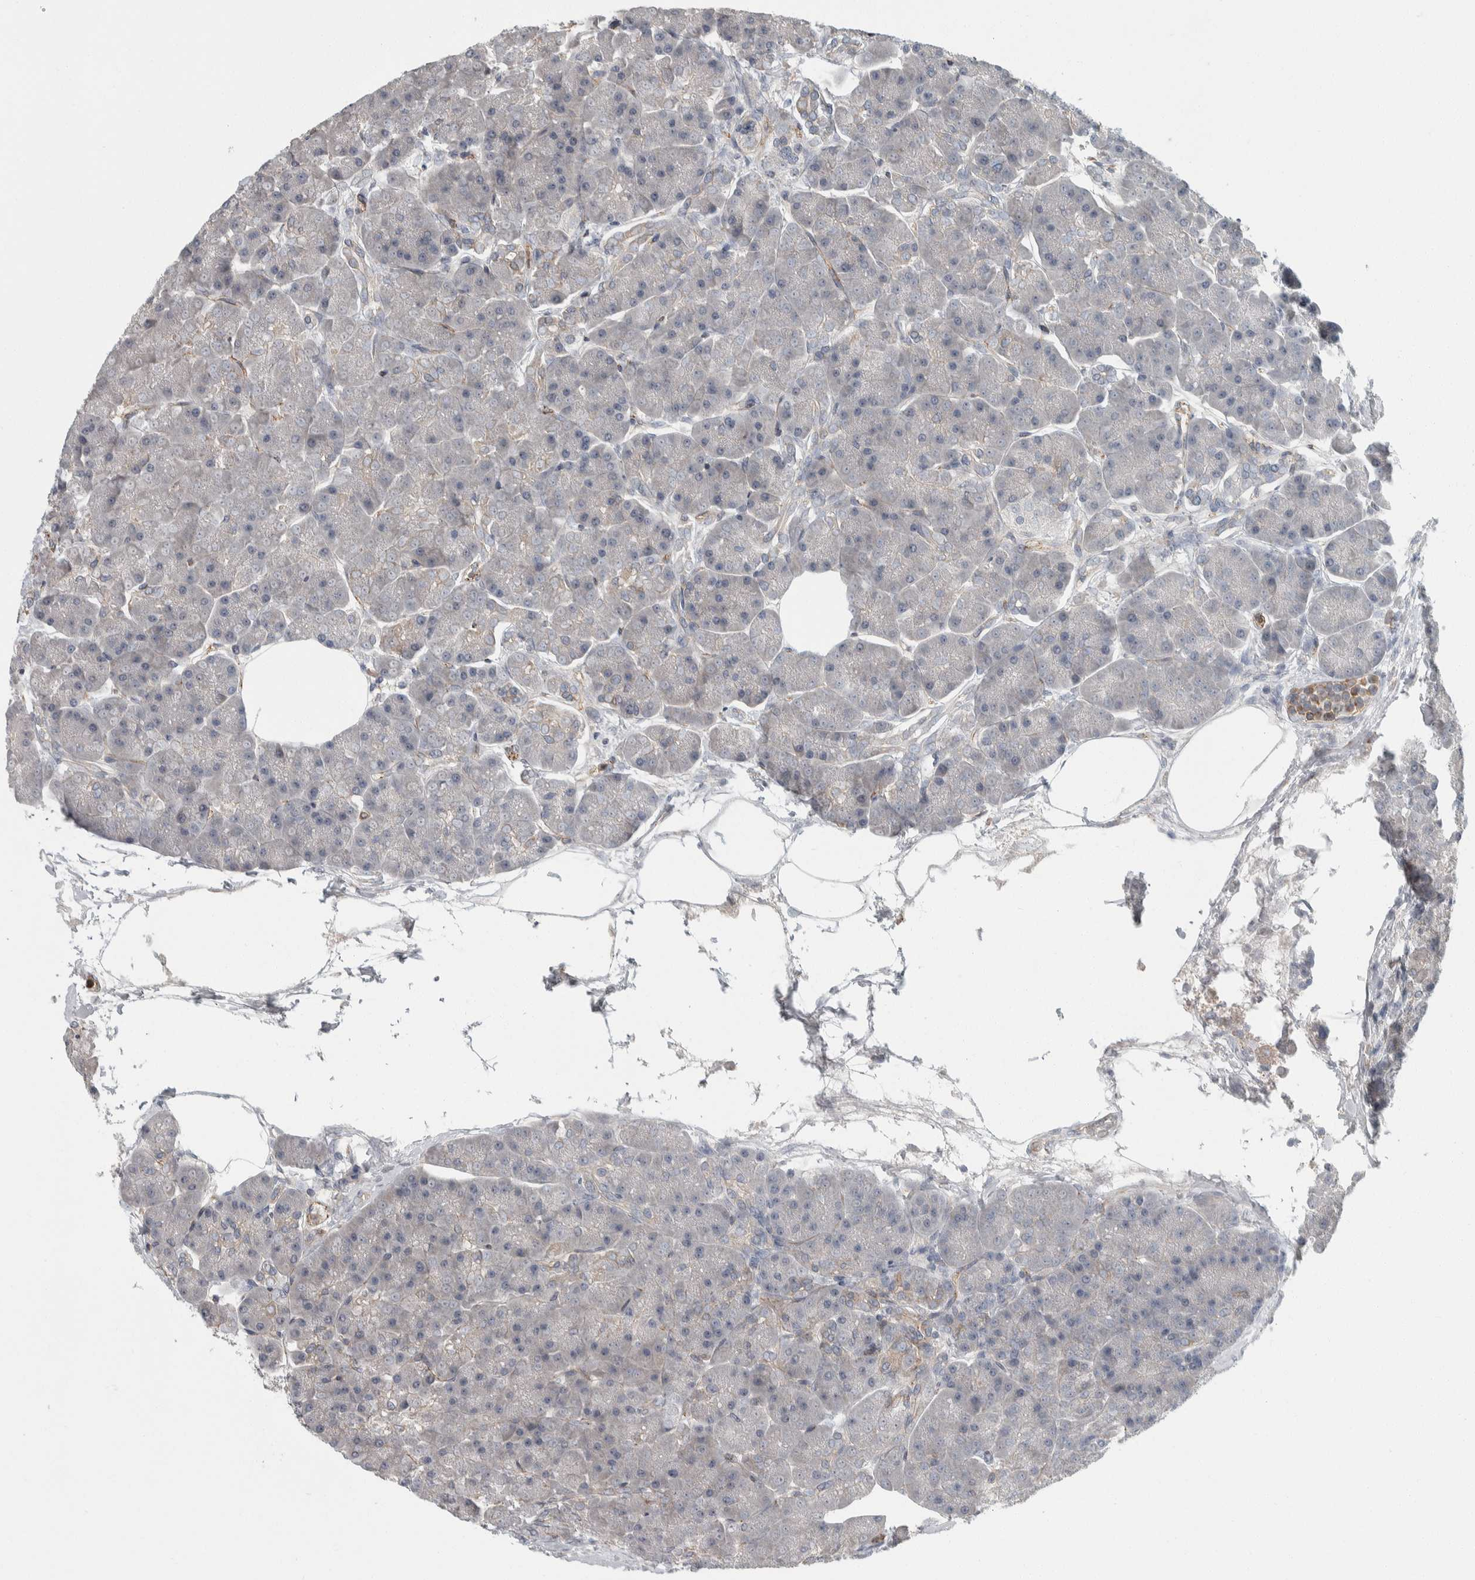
{"staining": {"intensity": "negative", "quantity": "none", "location": "none"}, "tissue": "pancreas", "cell_type": "Exocrine glandular cells", "image_type": "normal", "snomed": [{"axis": "morphology", "description": "Normal tissue, NOS"}, {"axis": "topography", "description": "Pancreas"}], "caption": "Immunohistochemistry micrograph of benign pancreas: pancreas stained with DAB shows no significant protein staining in exocrine glandular cells.", "gene": "KCNJ3", "patient": {"sex": "female", "age": 70}}